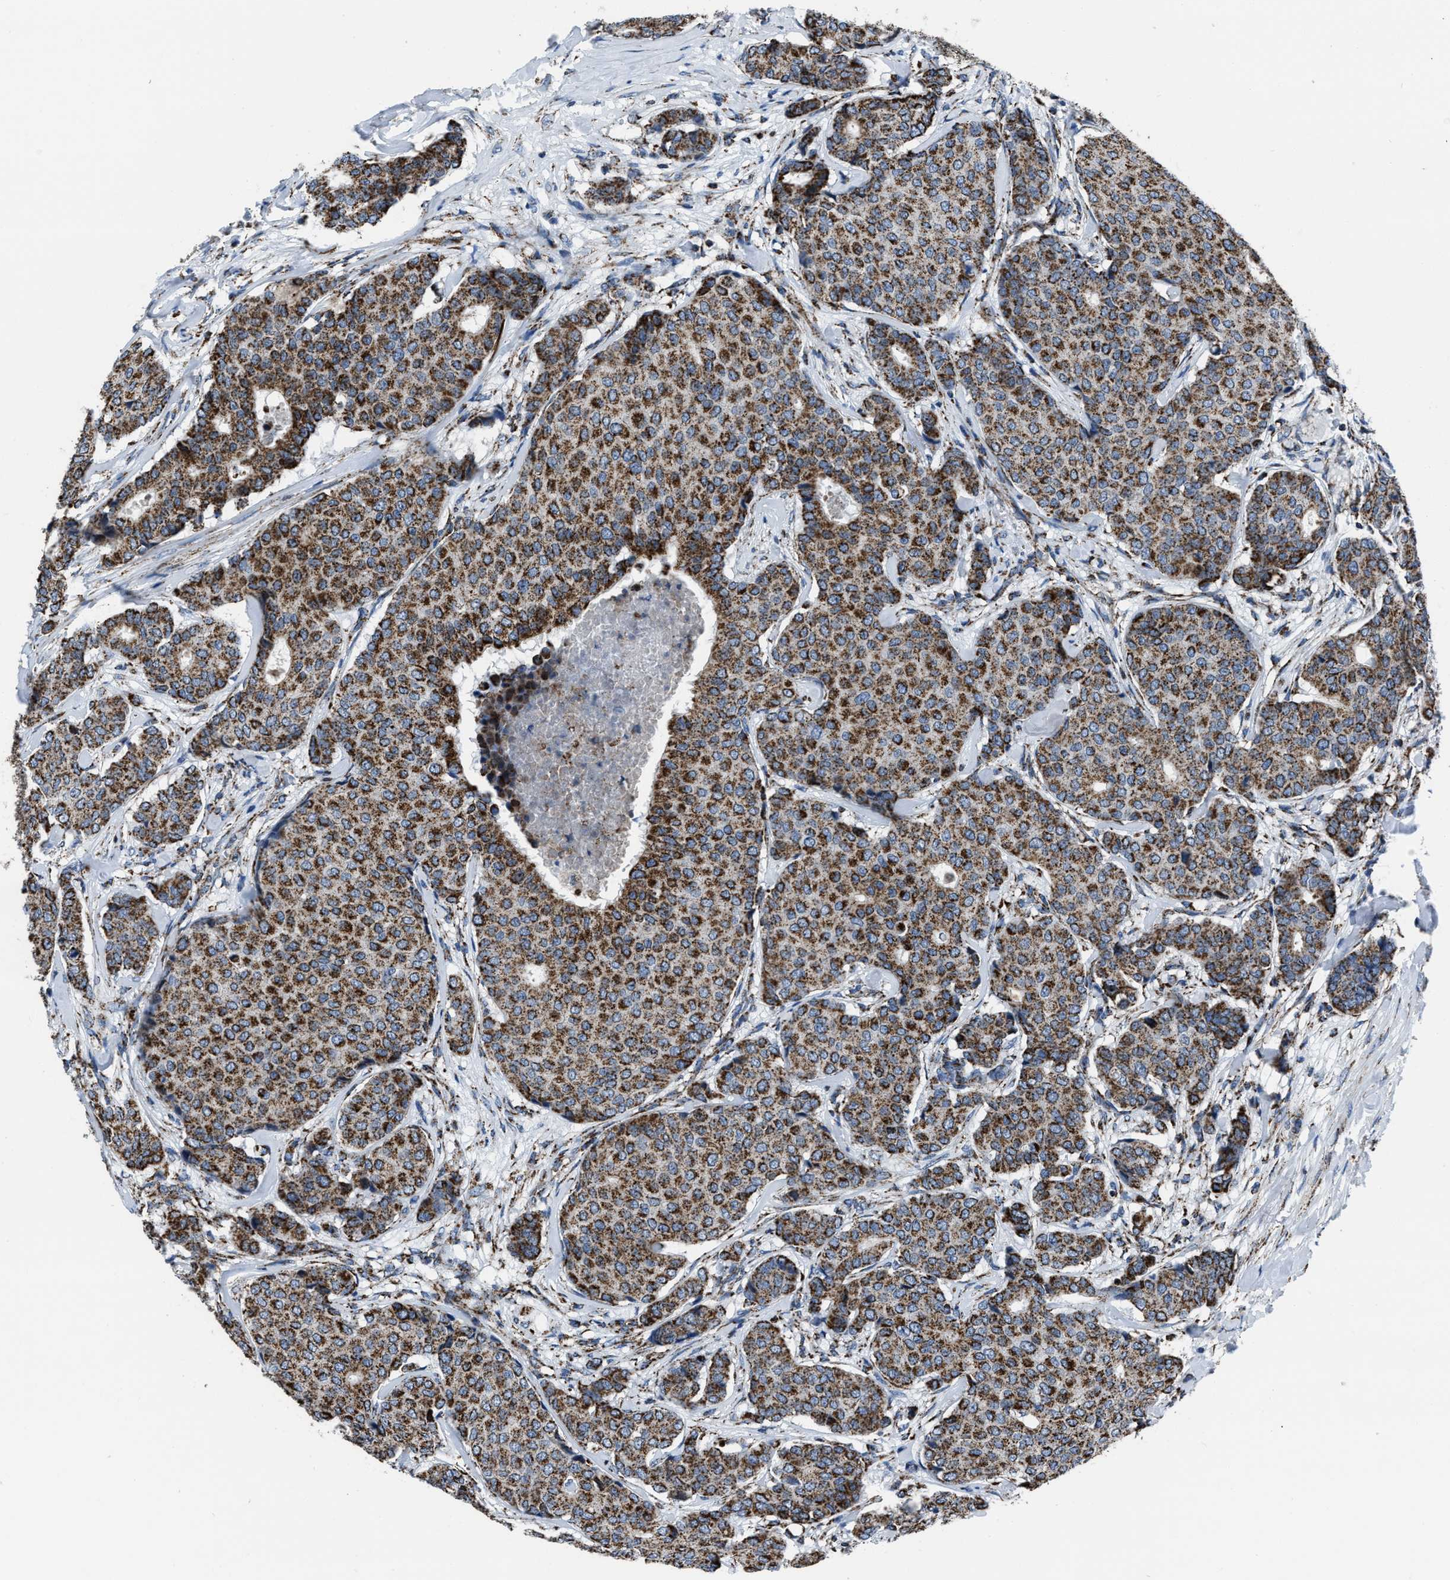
{"staining": {"intensity": "strong", "quantity": ">75%", "location": "cytoplasmic/membranous"}, "tissue": "breast cancer", "cell_type": "Tumor cells", "image_type": "cancer", "snomed": [{"axis": "morphology", "description": "Duct carcinoma"}, {"axis": "topography", "description": "Breast"}], "caption": "This micrograph demonstrates invasive ductal carcinoma (breast) stained with IHC to label a protein in brown. The cytoplasmic/membranous of tumor cells show strong positivity for the protein. Nuclei are counter-stained blue.", "gene": "NSD3", "patient": {"sex": "female", "age": 75}}